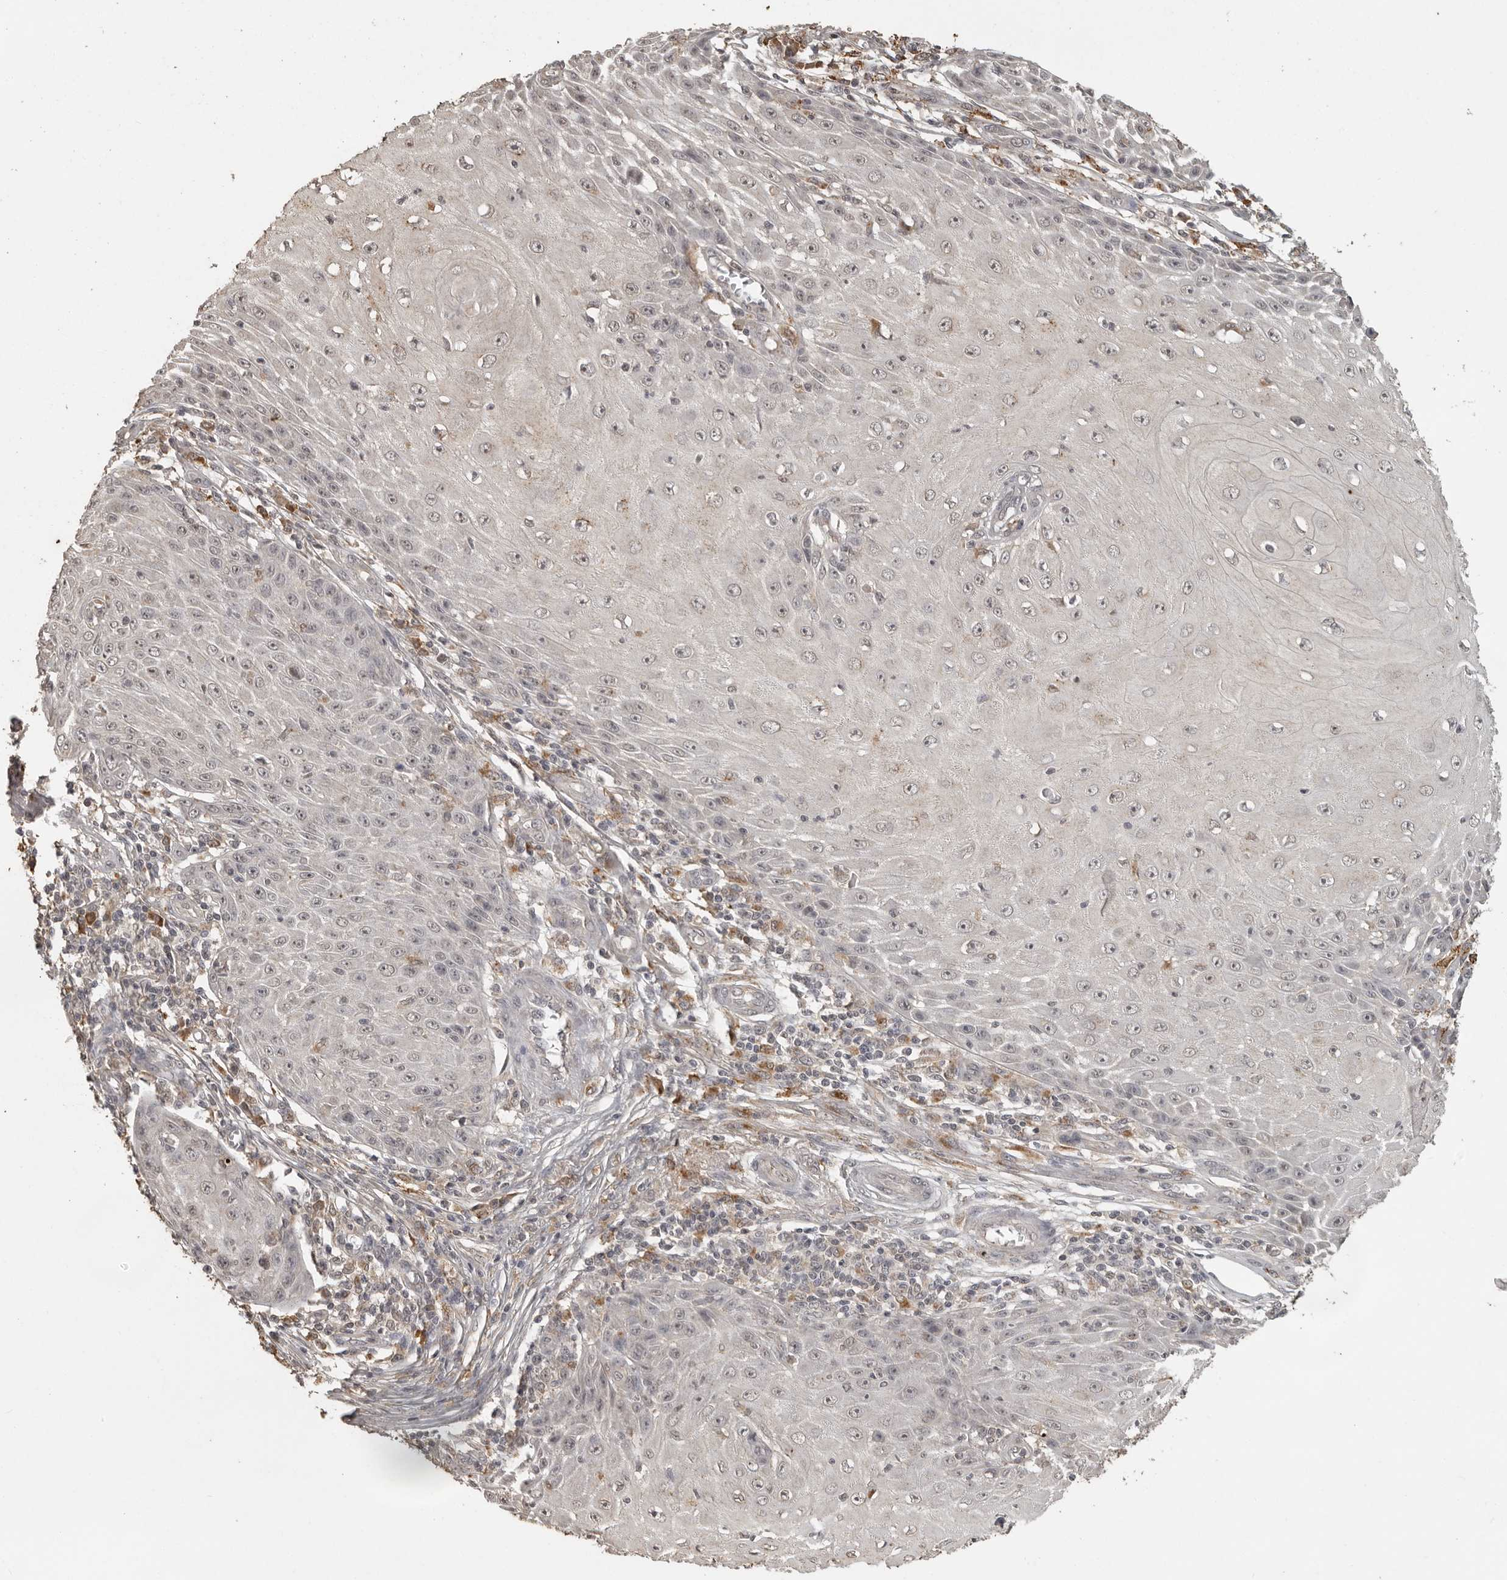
{"staining": {"intensity": "negative", "quantity": "none", "location": "none"}, "tissue": "skin cancer", "cell_type": "Tumor cells", "image_type": "cancer", "snomed": [{"axis": "morphology", "description": "Squamous cell carcinoma, NOS"}, {"axis": "topography", "description": "Skin"}], "caption": "This is an IHC histopathology image of skin cancer. There is no staining in tumor cells.", "gene": "CTF1", "patient": {"sex": "female", "age": 73}}